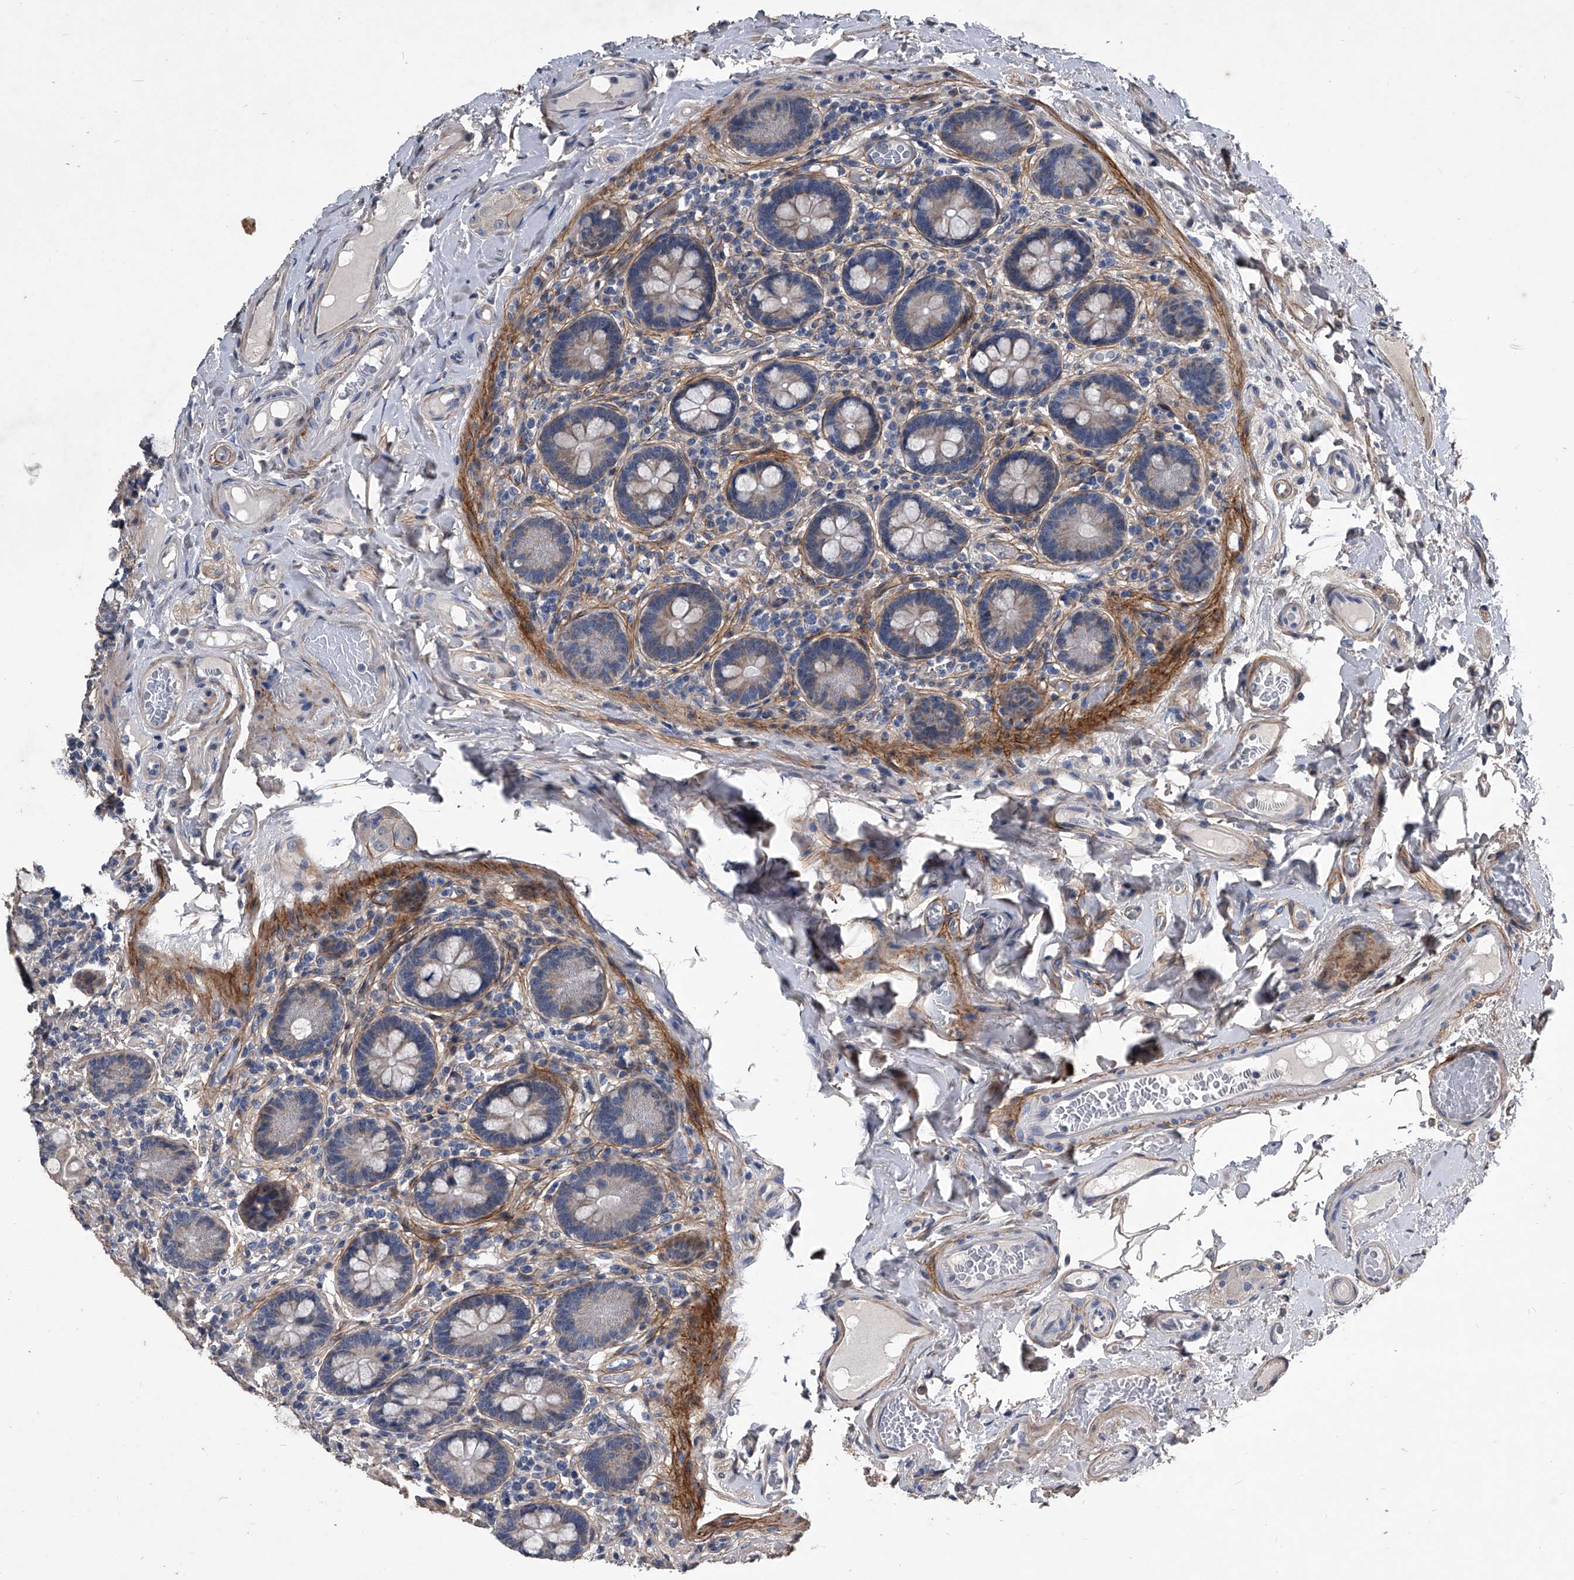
{"staining": {"intensity": "negative", "quantity": "none", "location": "none"}, "tissue": "small intestine", "cell_type": "Glandular cells", "image_type": "normal", "snomed": [{"axis": "morphology", "description": "Normal tissue, NOS"}, {"axis": "topography", "description": "Small intestine"}], "caption": "A high-resolution image shows IHC staining of normal small intestine, which displays no significant expression in glandular cells.", "gene": "PHACTR1", "patient": {"sex": "female", "age": 64}}